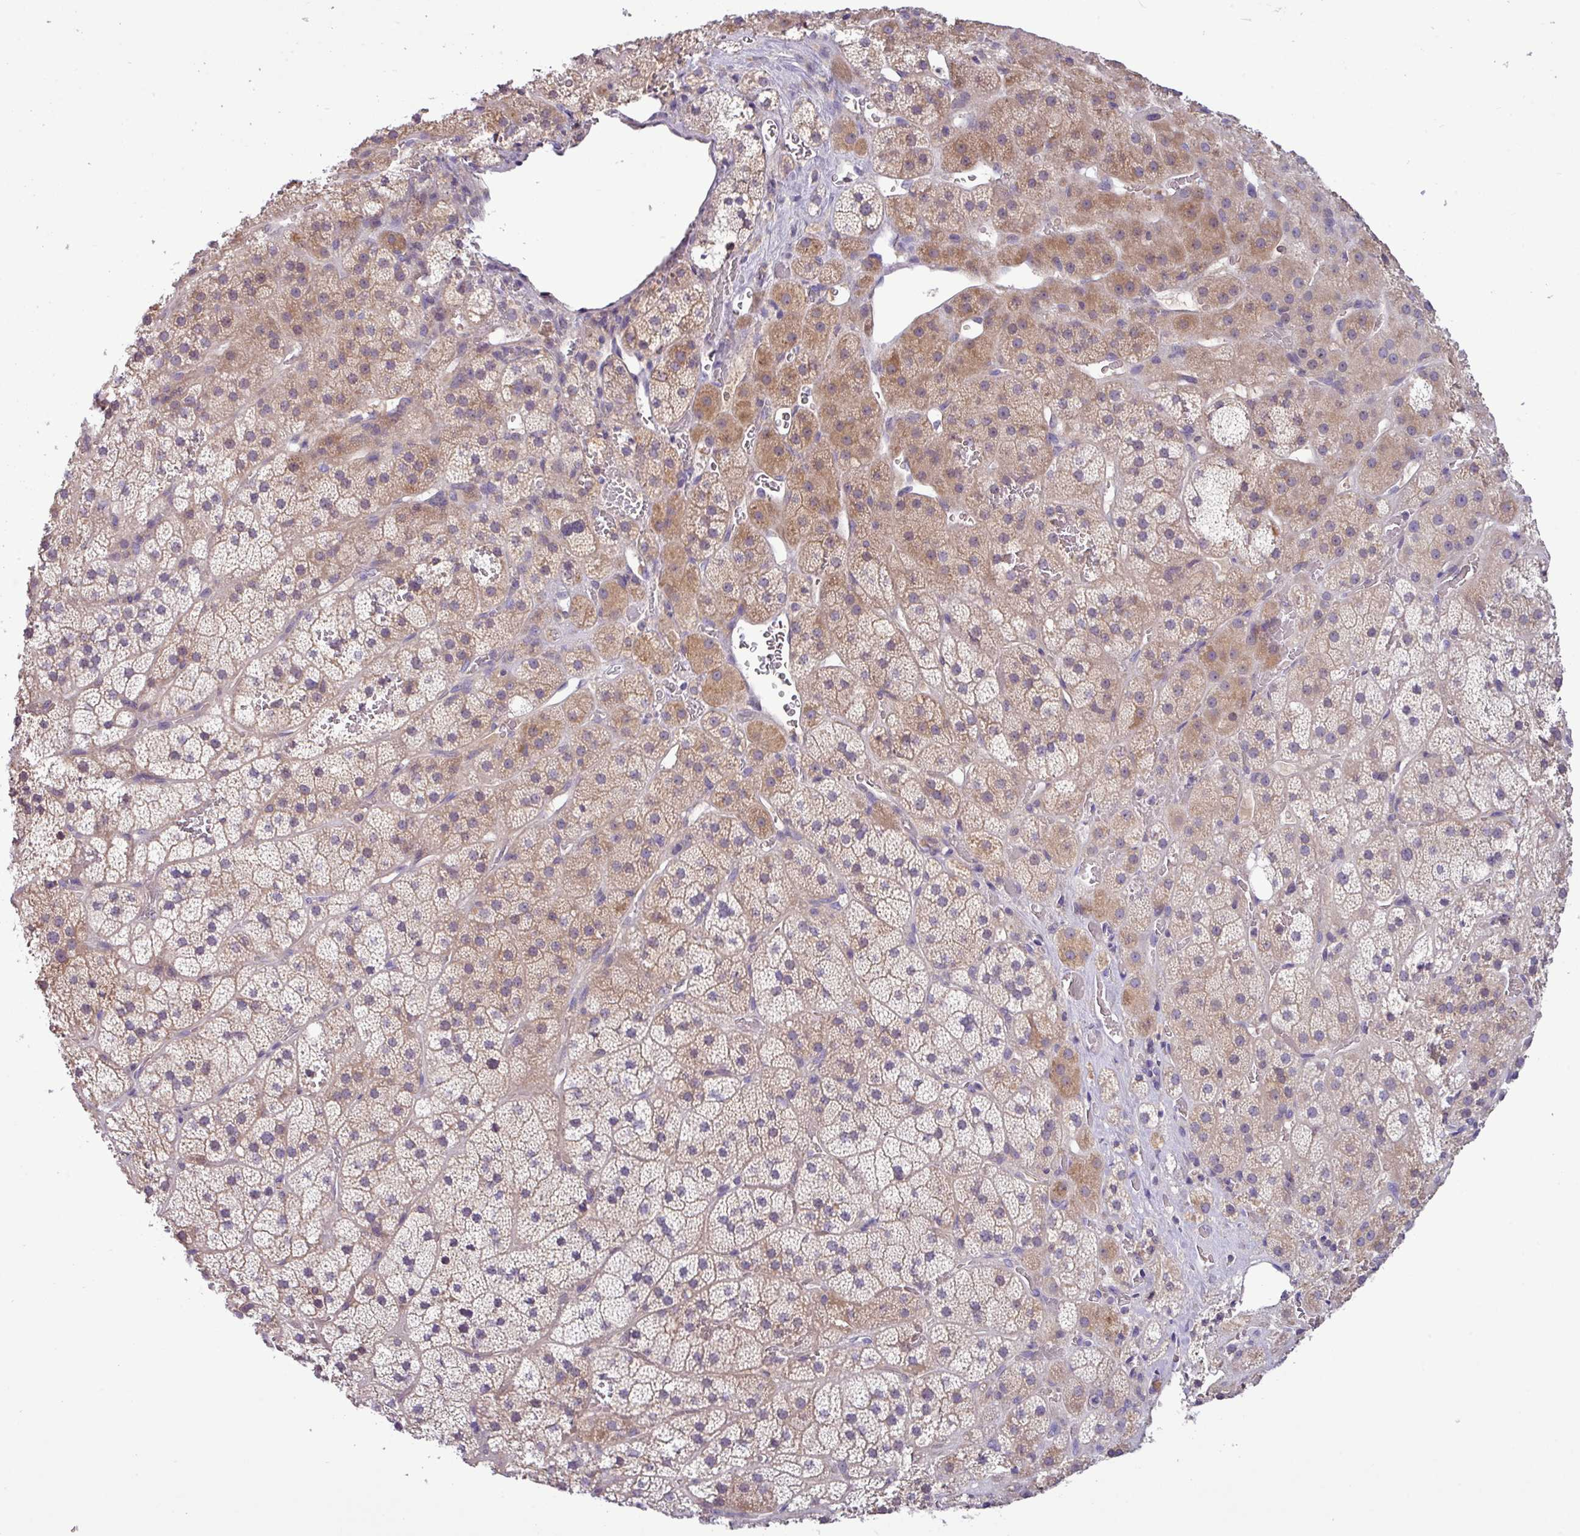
{"staining": {"intensity": "moderate", "quantity": "25%-75%", "location": "cytoplasmic/membranous"}, "tissue": "adrenal gland", "cell_type": "Glandular cells", "image_type": "normal", "snomed": [{"axis": "morphology", "description": "Normal tissue, NOS"}, {"axis": "topography", "description": "Adrenal gland"}], "caption": "Adrenal gland stained for a protein shows moderate cytoplasmic/membranous positivity in glandular cells. Nuclei are stained in blue.", "gene": "TMEM62", "patient": {"sex": "male", "age": 57}}